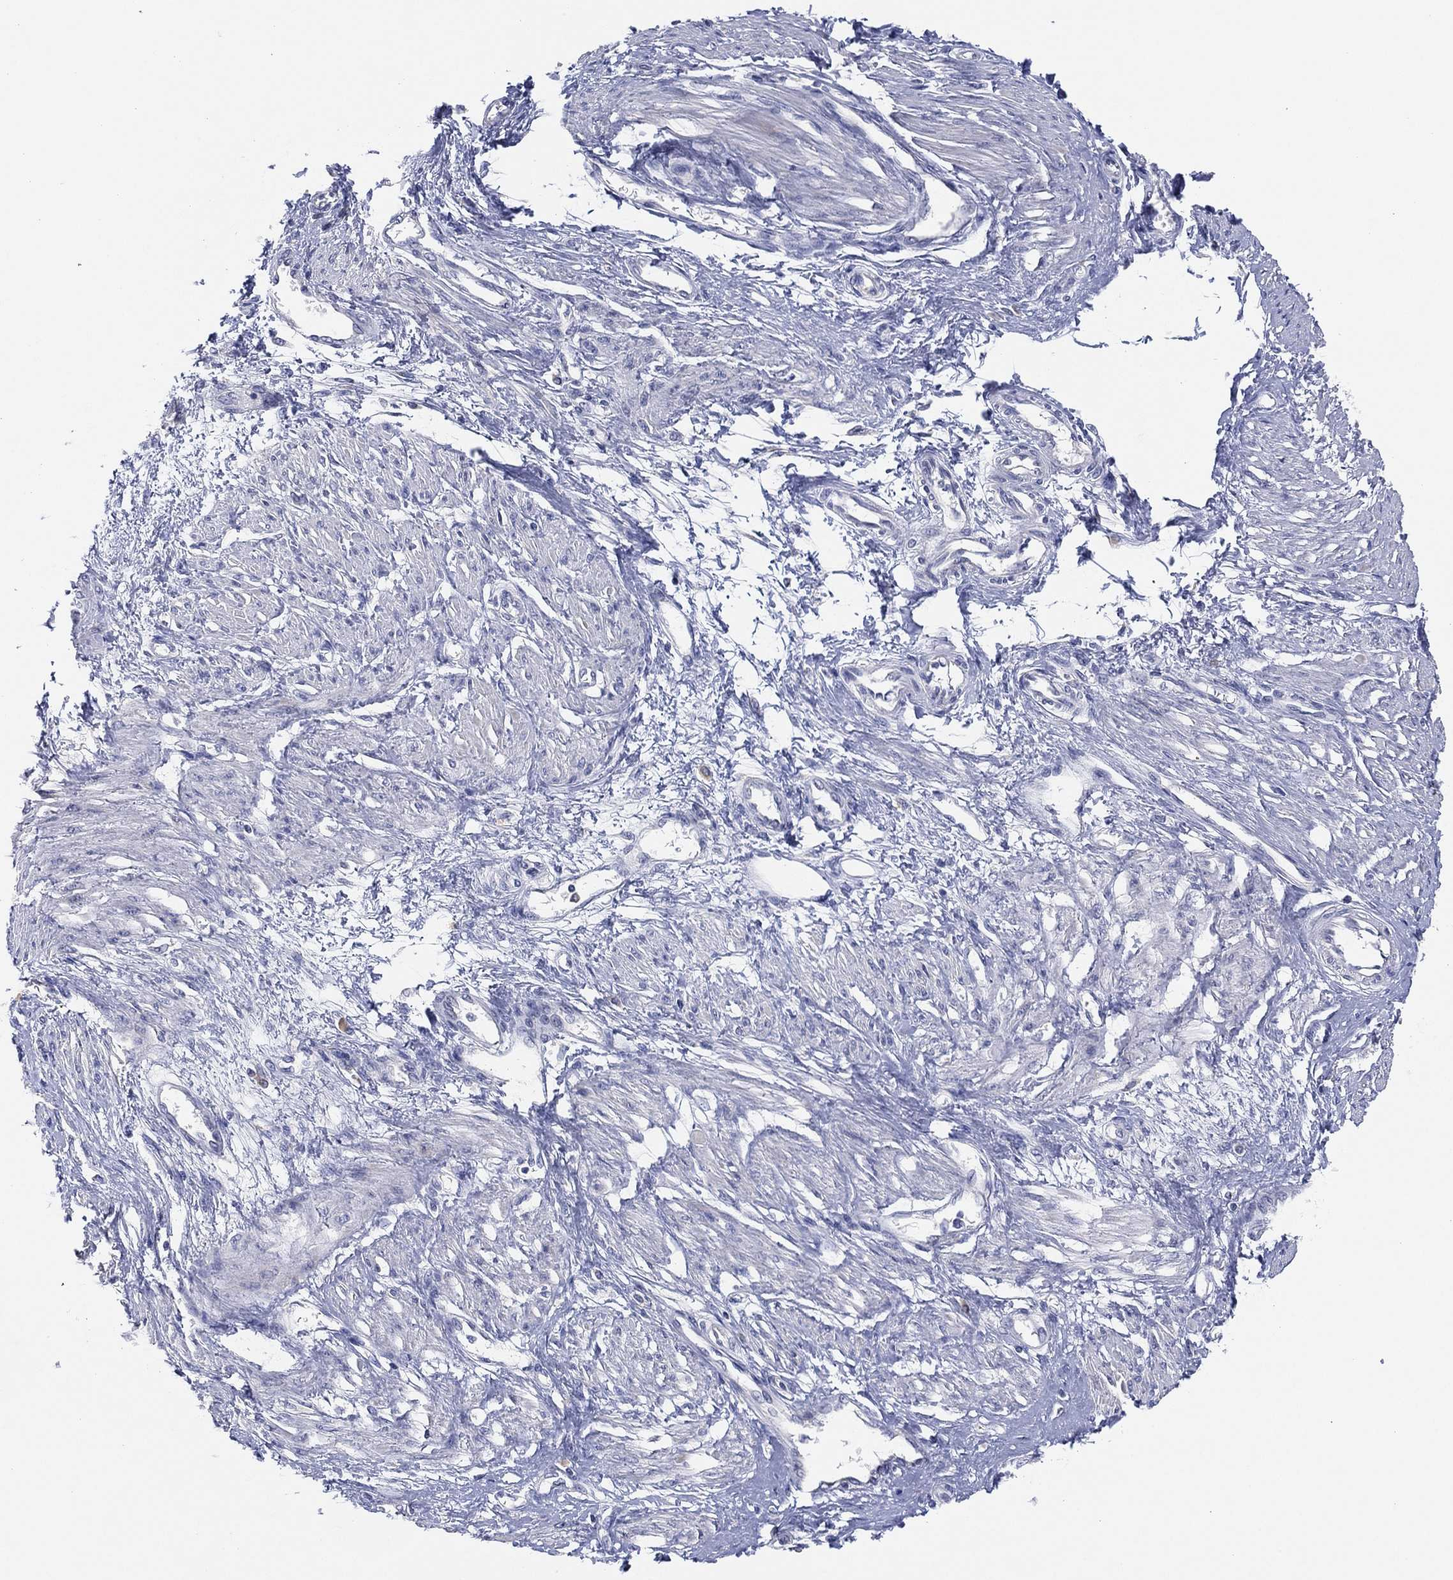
{"staining": {"intensity": "negative", "quantity": "none", "location": "none"}, "tissue": "smooth muscle", "cell_type": "Smooth muscle cells", "image_type": "normal", "snomed": [{"axis": "morphology", "description": "Normal tissue, NOS"}, {"axis": "topography", "description": "Smooth muscle"}, {"axis": "topography", "description": "Uterus"}], "caption": "Smooth muscle cells show no significant expression in unremarkable smooth muscle.", "gene": "TMEM40", "patient": {"sex": "female", "age": 39}}